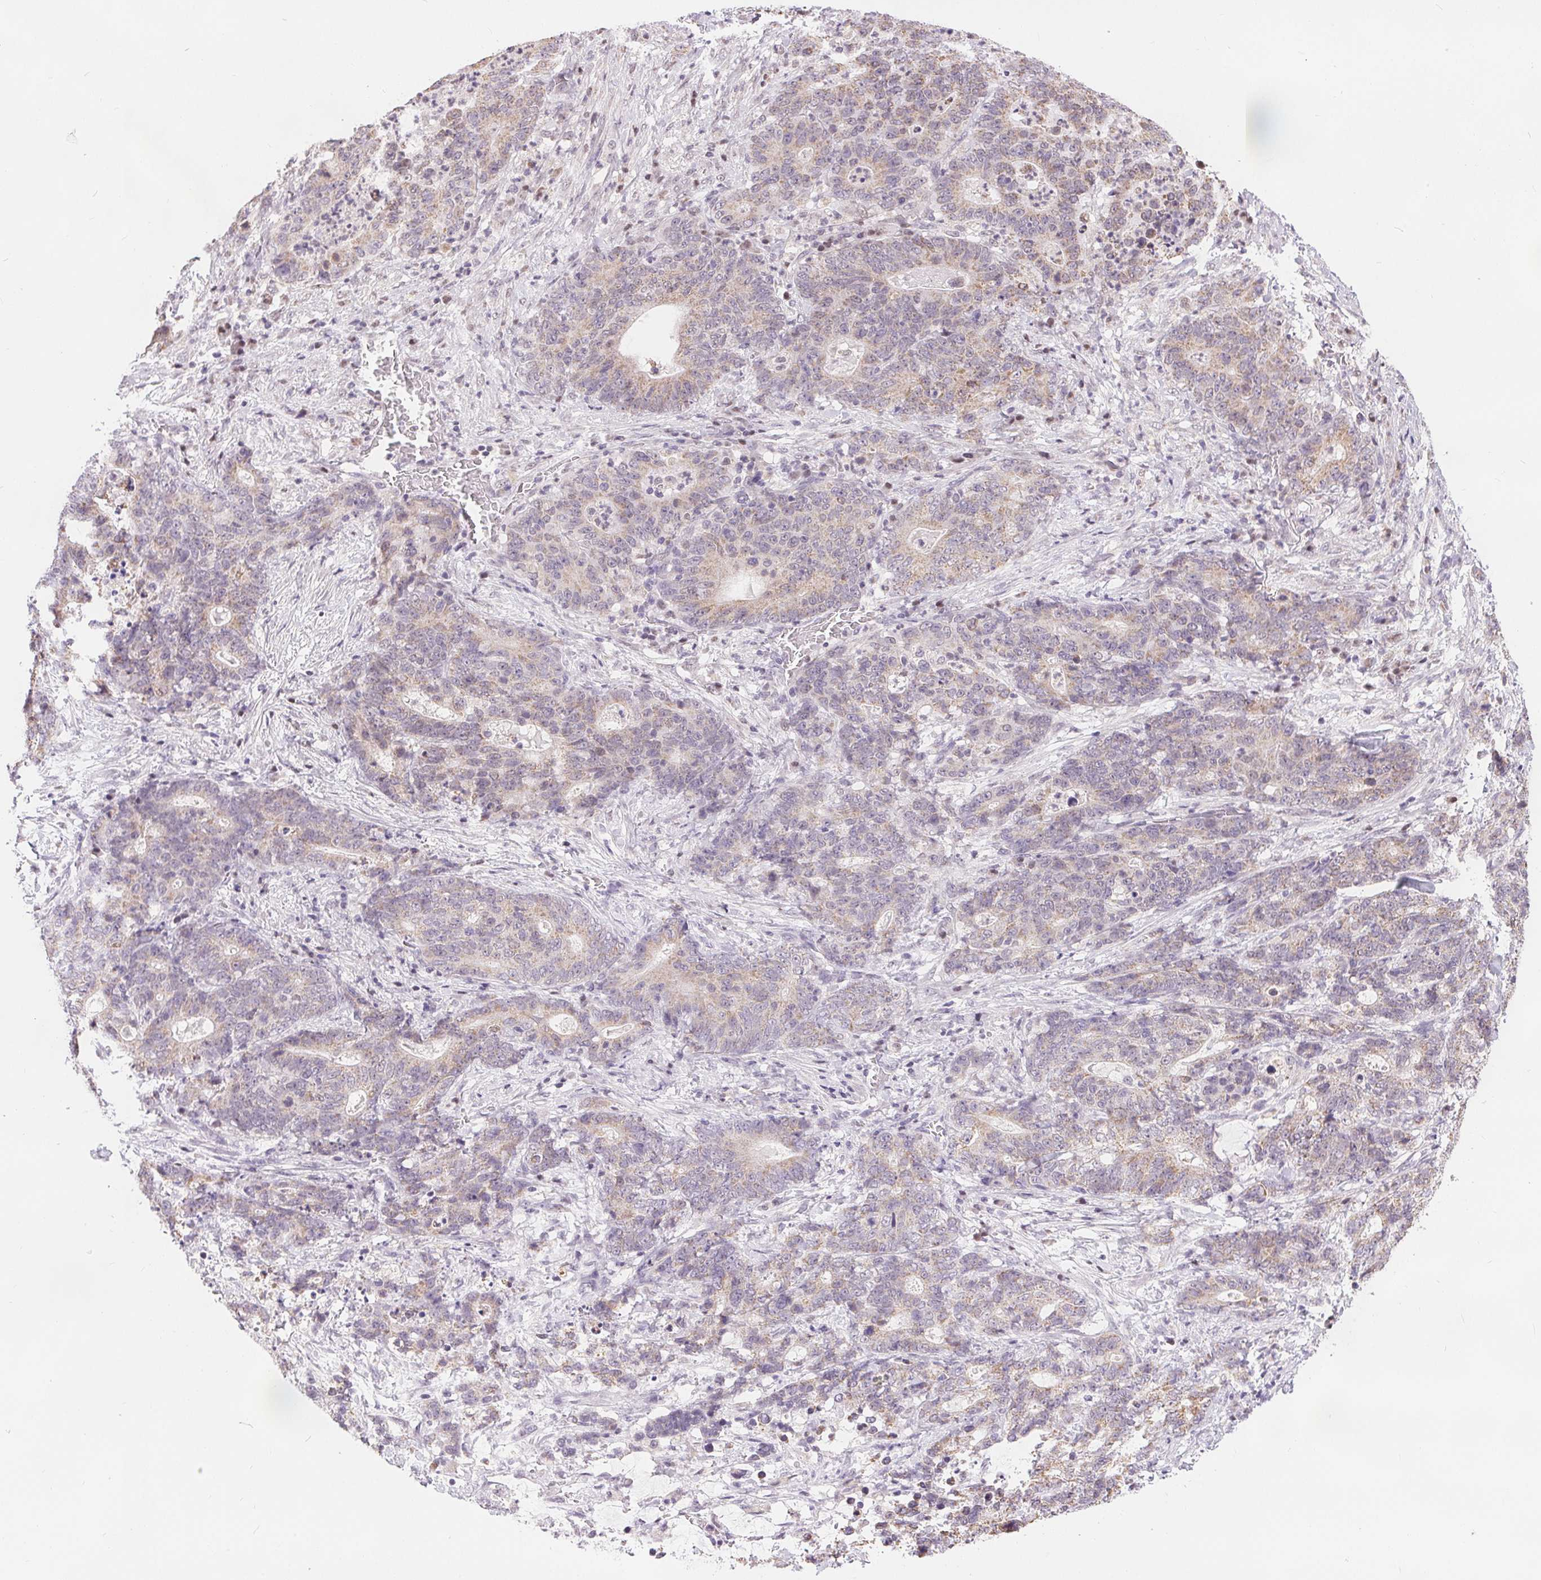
{"staining": {"intensity": "weak", "quantity": "25%-75%", "location": "cytoplasmic/membranous"}, "tissue": "stomach cancer", "cell_type": "Tumor cells", "image_type": "cancer", "snomed": [{"axis": "morphology", "description": "Normal tissue, NOS"}, {"axis": "morphology", "description": "Adenocarcinoma, NOS"}, {"axis": "topography", "description": "Stomach"}], "caption": "Stomach cancer (adenocarcinoma) stained with DAB (3,3'-diaminobenzidine) immunohistochemistry exhibits low levels of weak cytoplasmic/membranous staining in approximately 25%-75% of tumor cells.", "gene": "POU2F2", "patient": {"sex": "female", "age": 64}}